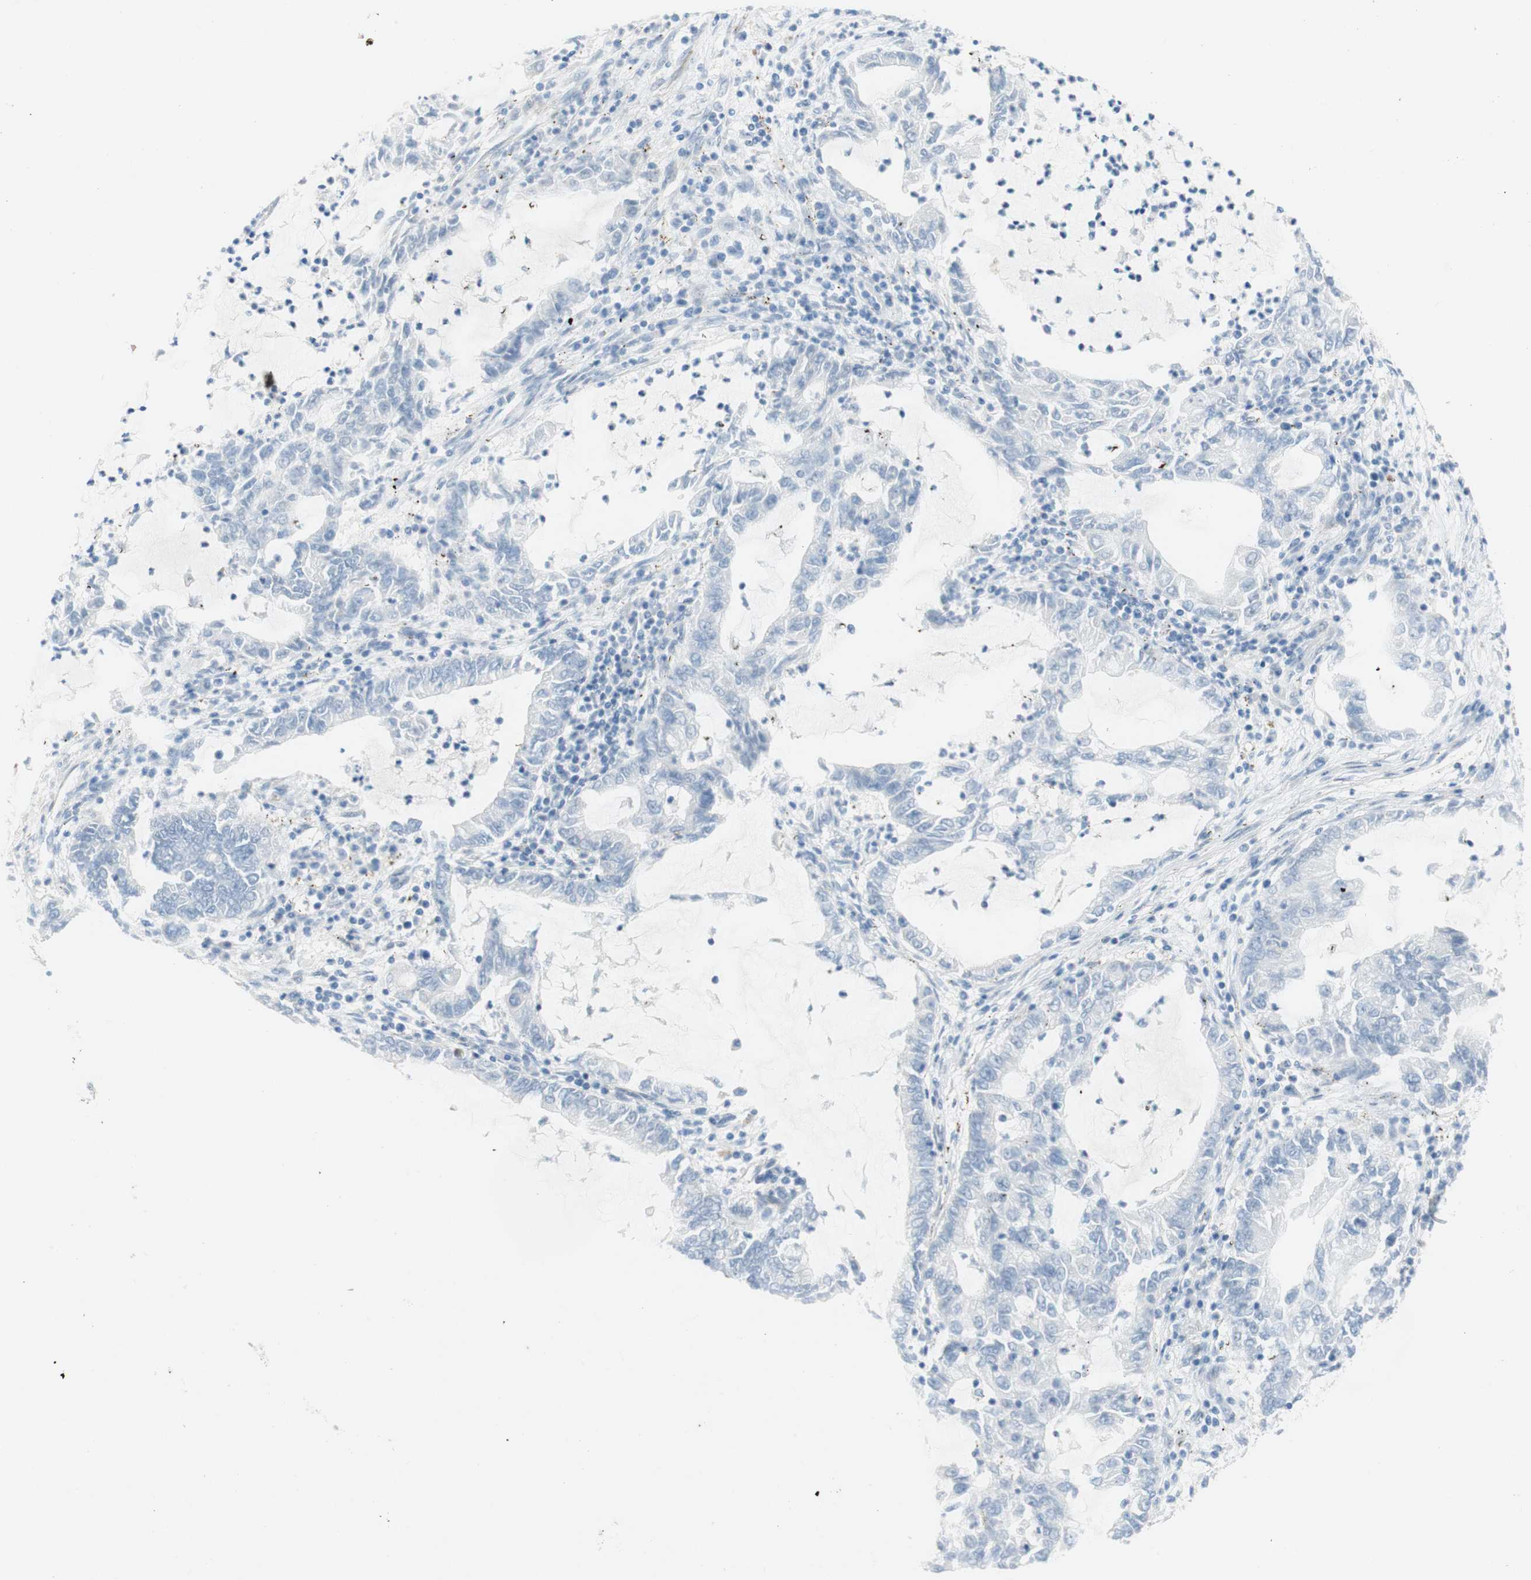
{"staining": {"intensity": "negative", "quantity": "none", "location": "none"}, "tissue": "lung cancer", "cell_type": "Tumor cells", "image_type": "cancer", "snomed": [{"axis": "morphology", "description": "Adenocarcinoma, NOS"}, {"axis": "topography", "description": "Lung"}], "caption": "Photomicrograph shows no protein staining in tumor cells of lung cancer tissue.", "gene": "POLR2J3", "patient": {"sex": "female", "age": 51}}